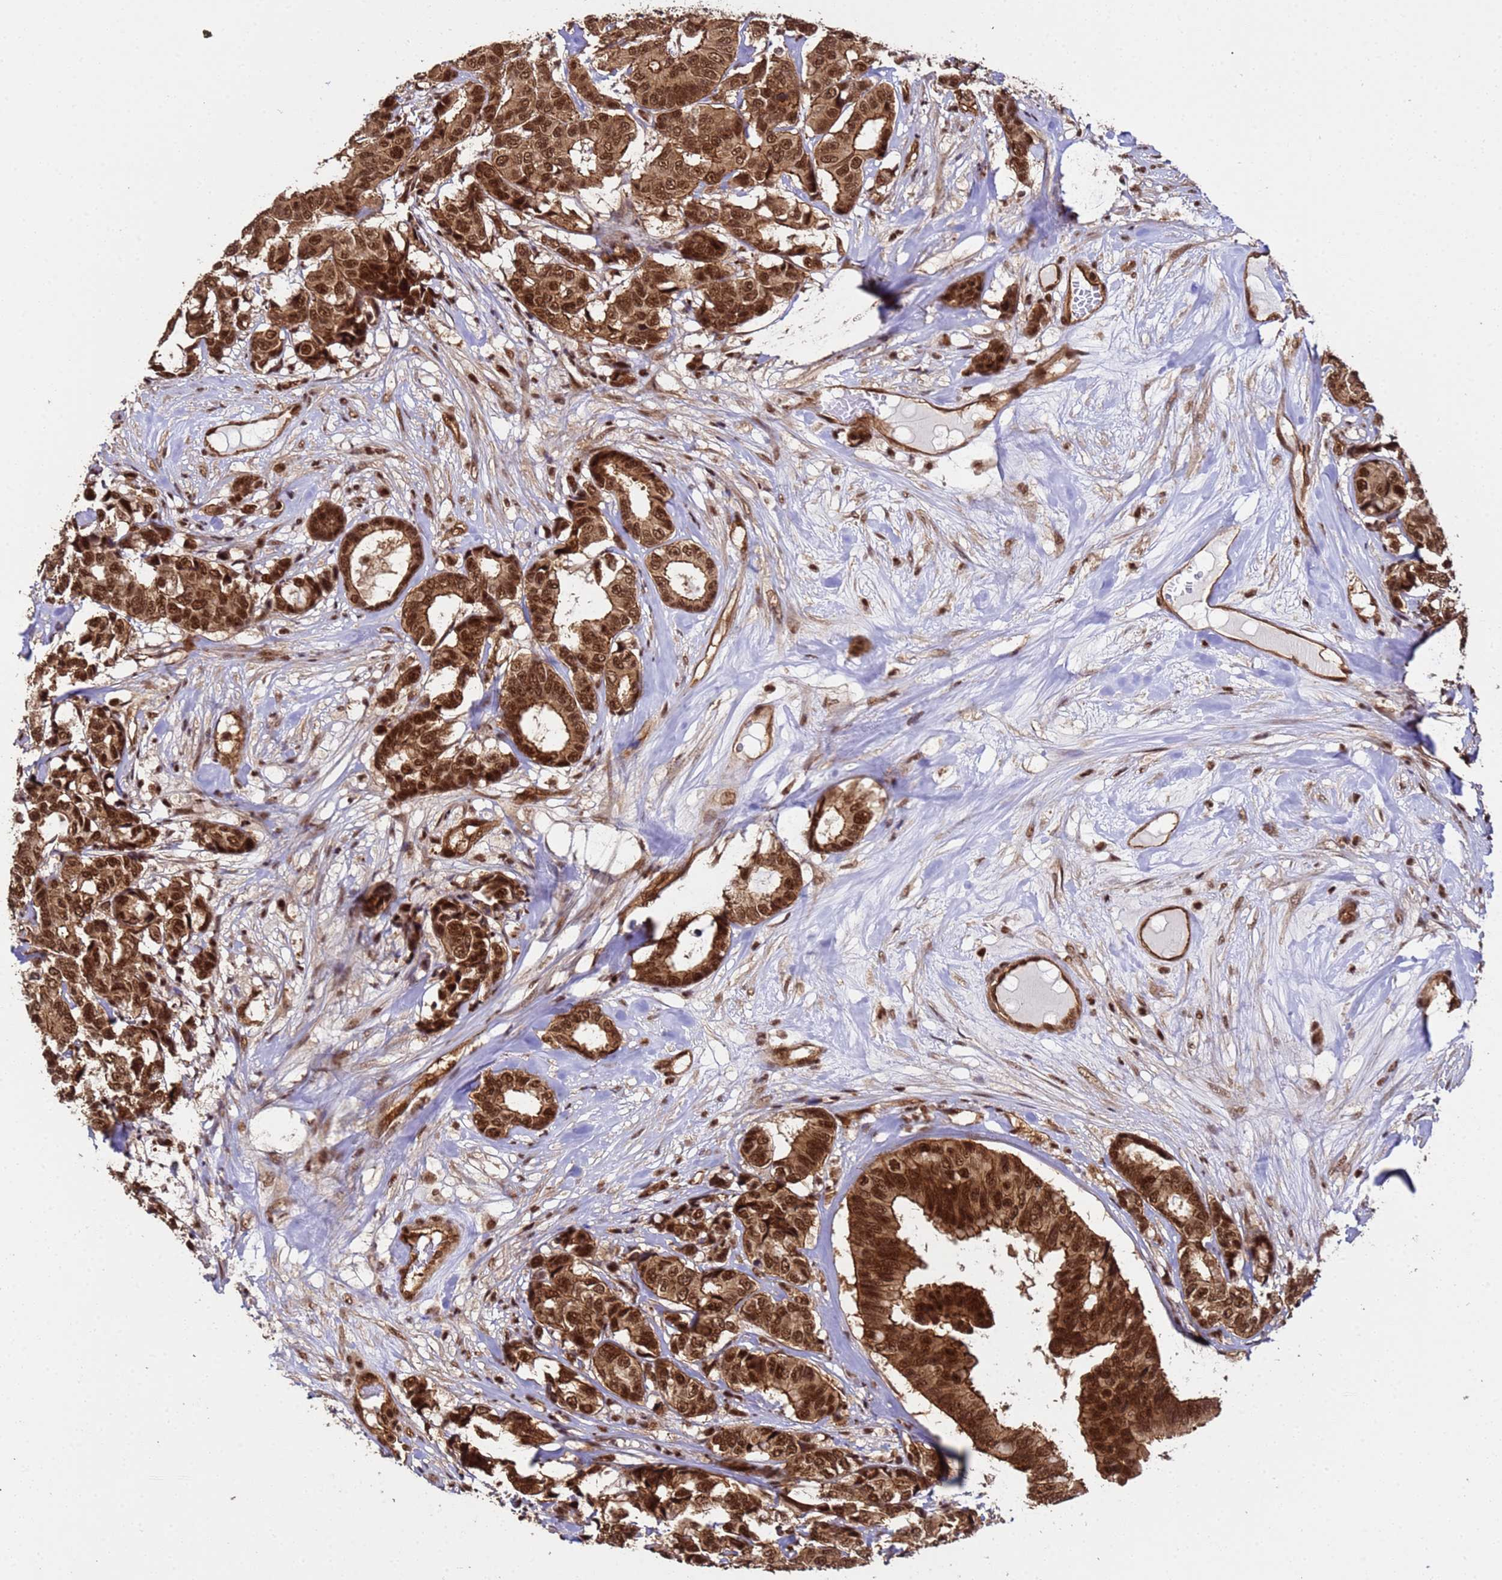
{"staining": {"intensity": "strong", "quantity": ">75%", "location": "cytoplasmic/membranous,nuclear"}, "tissue": "breast cancer", "cell_type": "Tumor cells", "image_type": "cancer", "snomed": [{"axis": "morphology", "description": "Duct carcinoma"}, {"axis": "topography", "description": "Breast"}], "caption": "Immunohistochemistry (IHC) of infiltrating ductal carcinoma (breast) displays high levels of strong cytoplasmic/membranous and nuclear staining in approximately >75% of tumor cells. The protein is stained brown, and the nuclei are stained in blue (DAB (3,3'-diaminobenzidine) IHC with brightfield microscopy, high magnification).", "gene": "SYF2", "patient": {"sex": "female", "age": 87}}